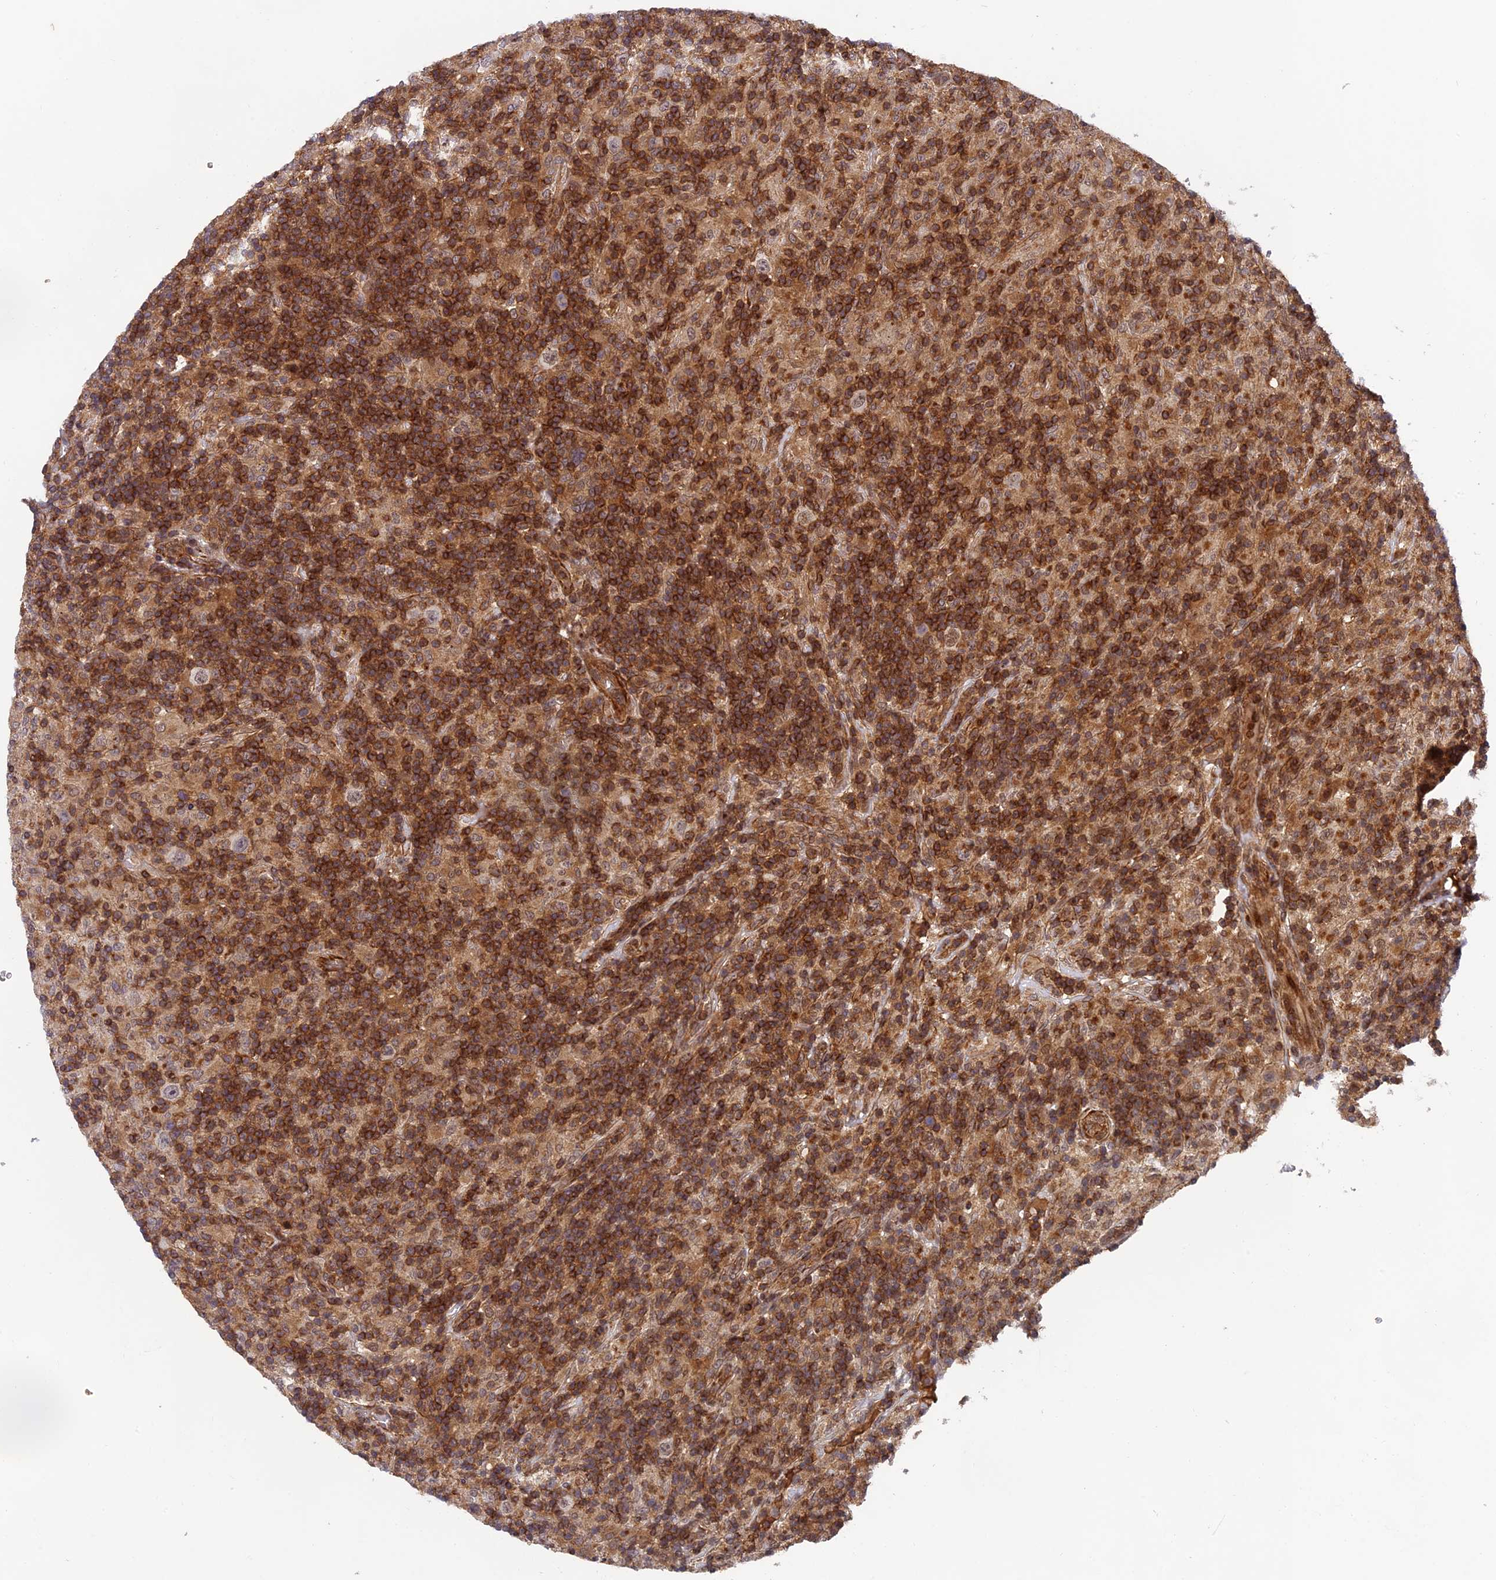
{"staining": {"intensity": "negative", "quantity": "none", "location": "none"}, "tissue": "lymphoma", "cell_type": "Tumor cells", "image_type": "cancer", "snomed": [{"axis": "morphology", "description": "Hodgkin's disease, NOS"}, {"axis": "topography", "description": "Lymph node"}], "caption": "Hodgkin's disease was stained to show a protein in brown. There is no significant staining in tumor cells. Brightfield microscopy of IHC stained with DAB (brown) and hematoxylin (blue), captured at high magnification.", "gene": "OSBPL1A", "patient": {"sex": "male", "age": 70}}